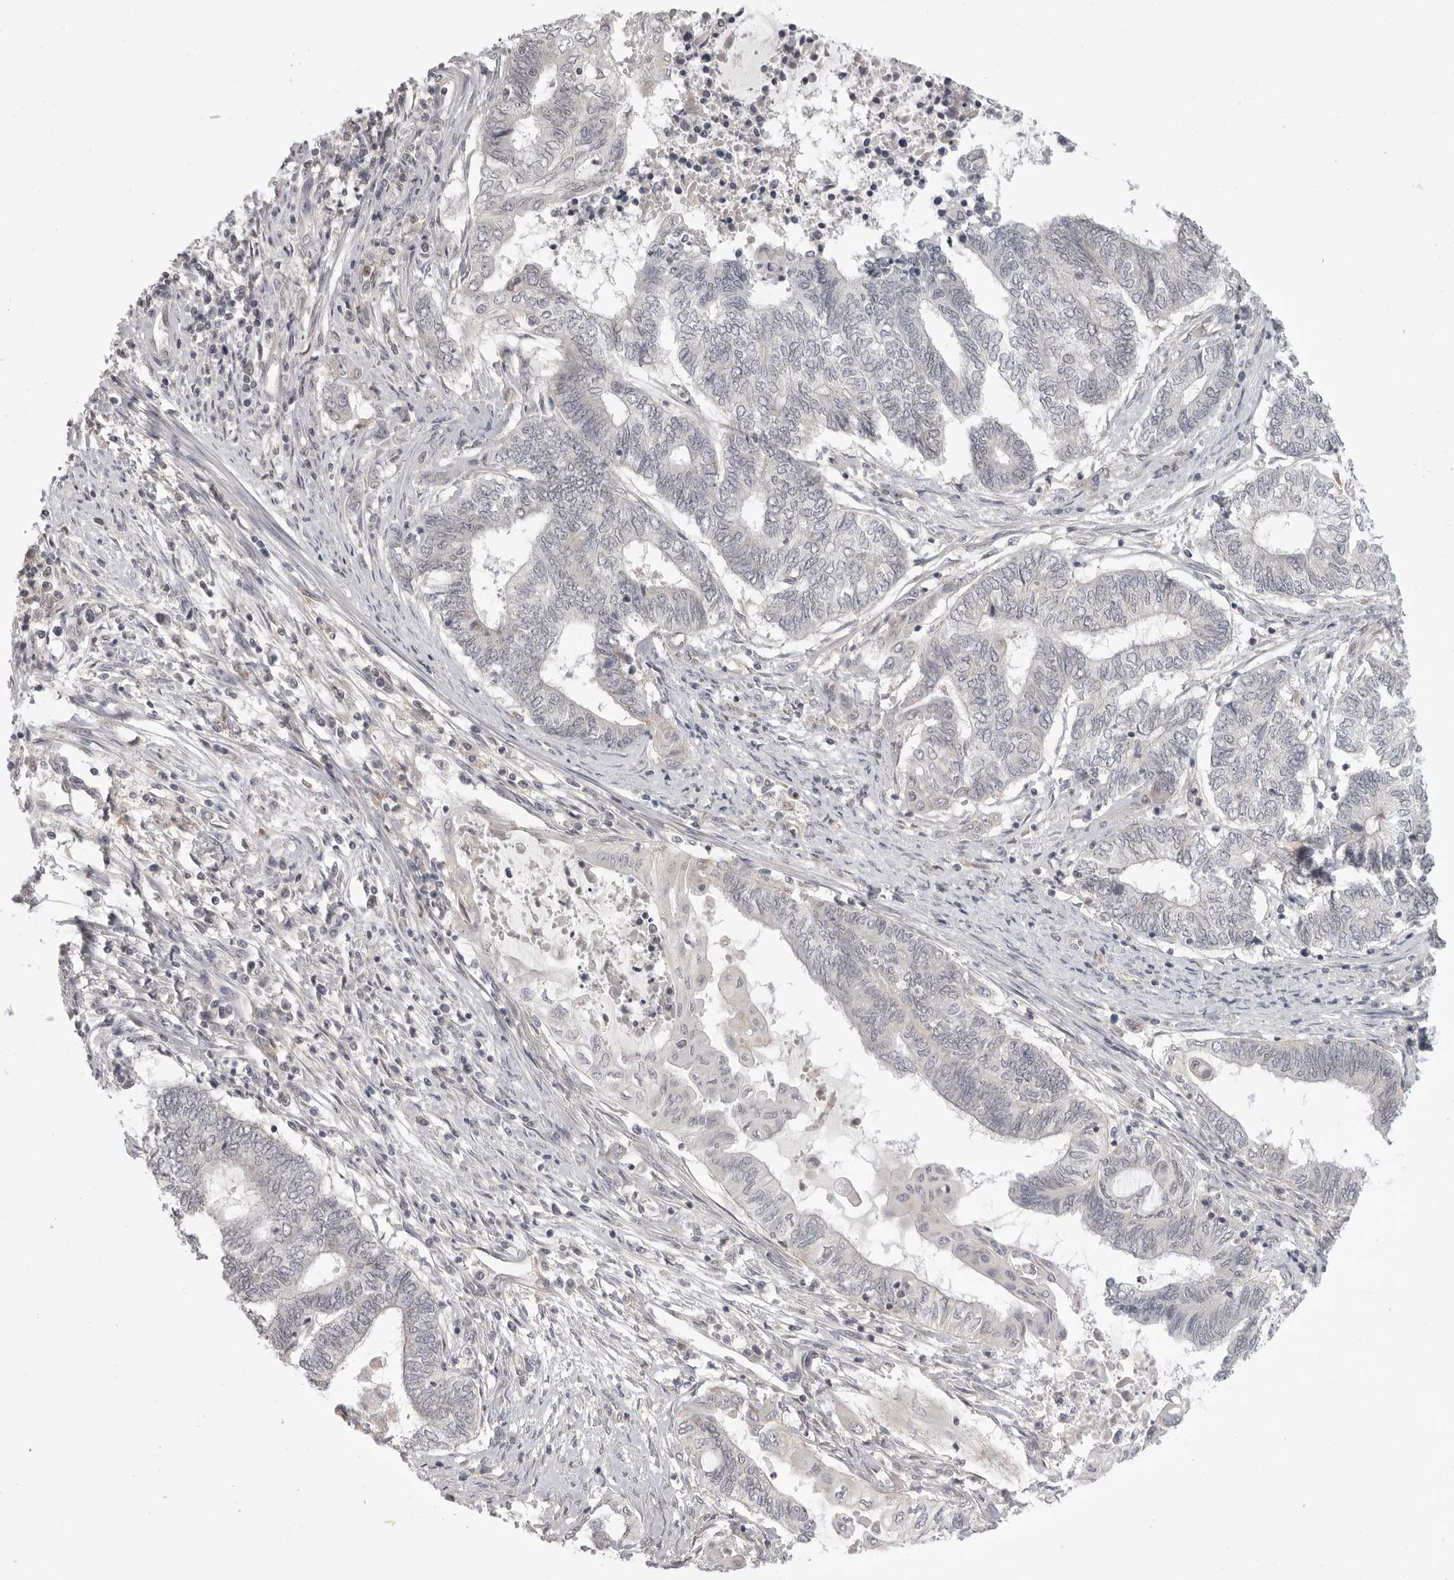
{"staining": {"intensity": "negative", "quantity": "none", "location": "none"}, "tissue": "endometrial cancer", "cell_type": "Tumor cells", "image_type": "cancer", "snomed": [{"axis": "morphology", "description": "Adenocarcinoma, NOS"}, {"axis": "topography", "description": "Uterus"}, {"axis": "topography", "description": "Endometrium"}], "caption": "Immunohistochemistry (IHC) image of neoplastic tissue: endometrial cancer stained with DAB (3,3'-diaminobenzidine) exhibits no significant protein positivity in tumor cells.", "gene": "IFNGR1", "patient": {"sex": "female", "age": 70}}